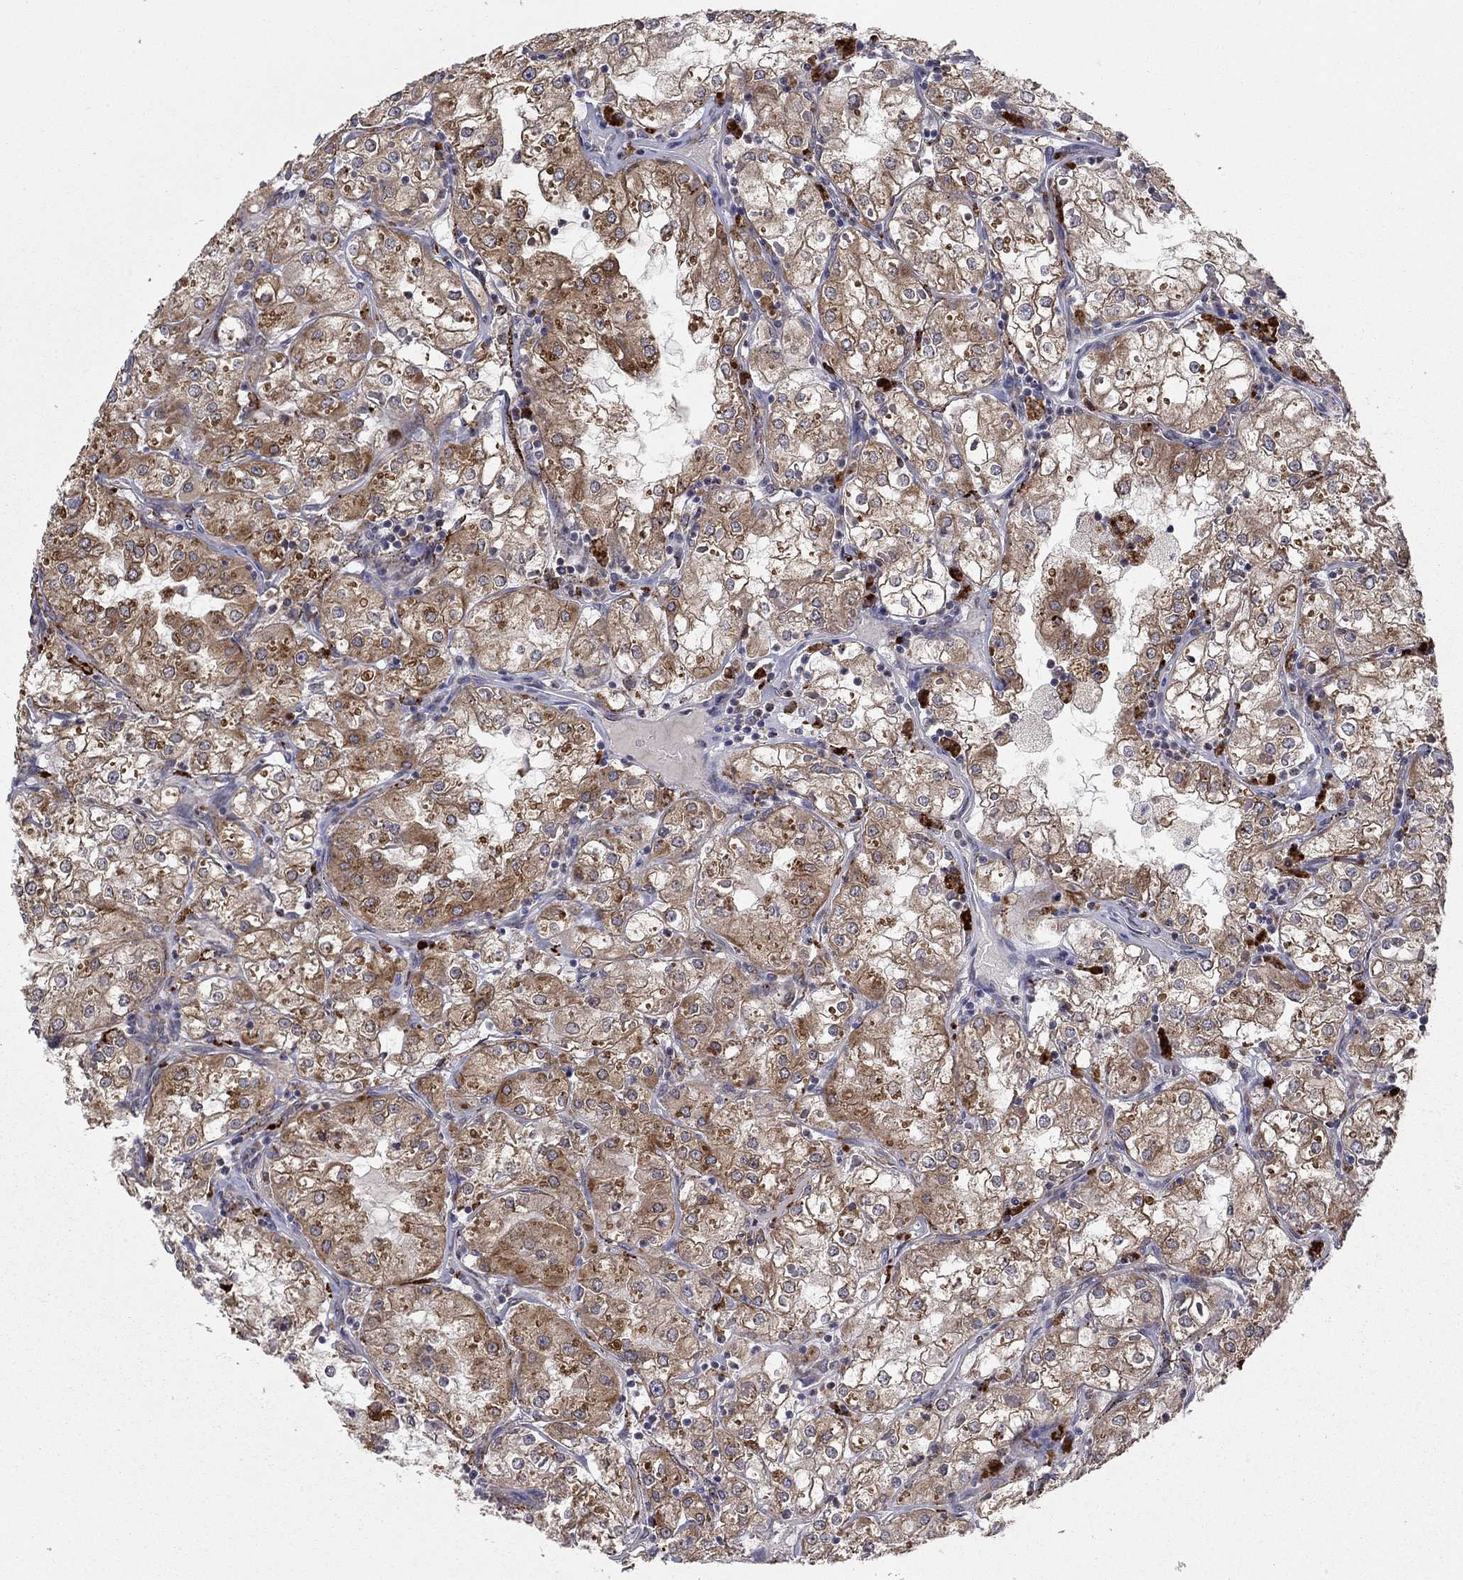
{"staining": {"intensity": "strong", "quantity": "25%-75%", "location": "cytoplasmic/membranous"}, "tissue": "renal cancer", "cell_type": "Tumor cells", "image_type": "cancer", "snomed": [{"axis": "morphology", "description": "Adenocarcinoma, NOS"}, {"axis": "topography", "description": "Kidney"}], "caption": "Protein expression analysis of renal cancer (adenocarcinoma) displays strong cytoplasmic/membranous positivity in approximately 25%-75% of tumor cells.", "gene": "YIF1A", "patient": {"sex": "male", "age": 77}}